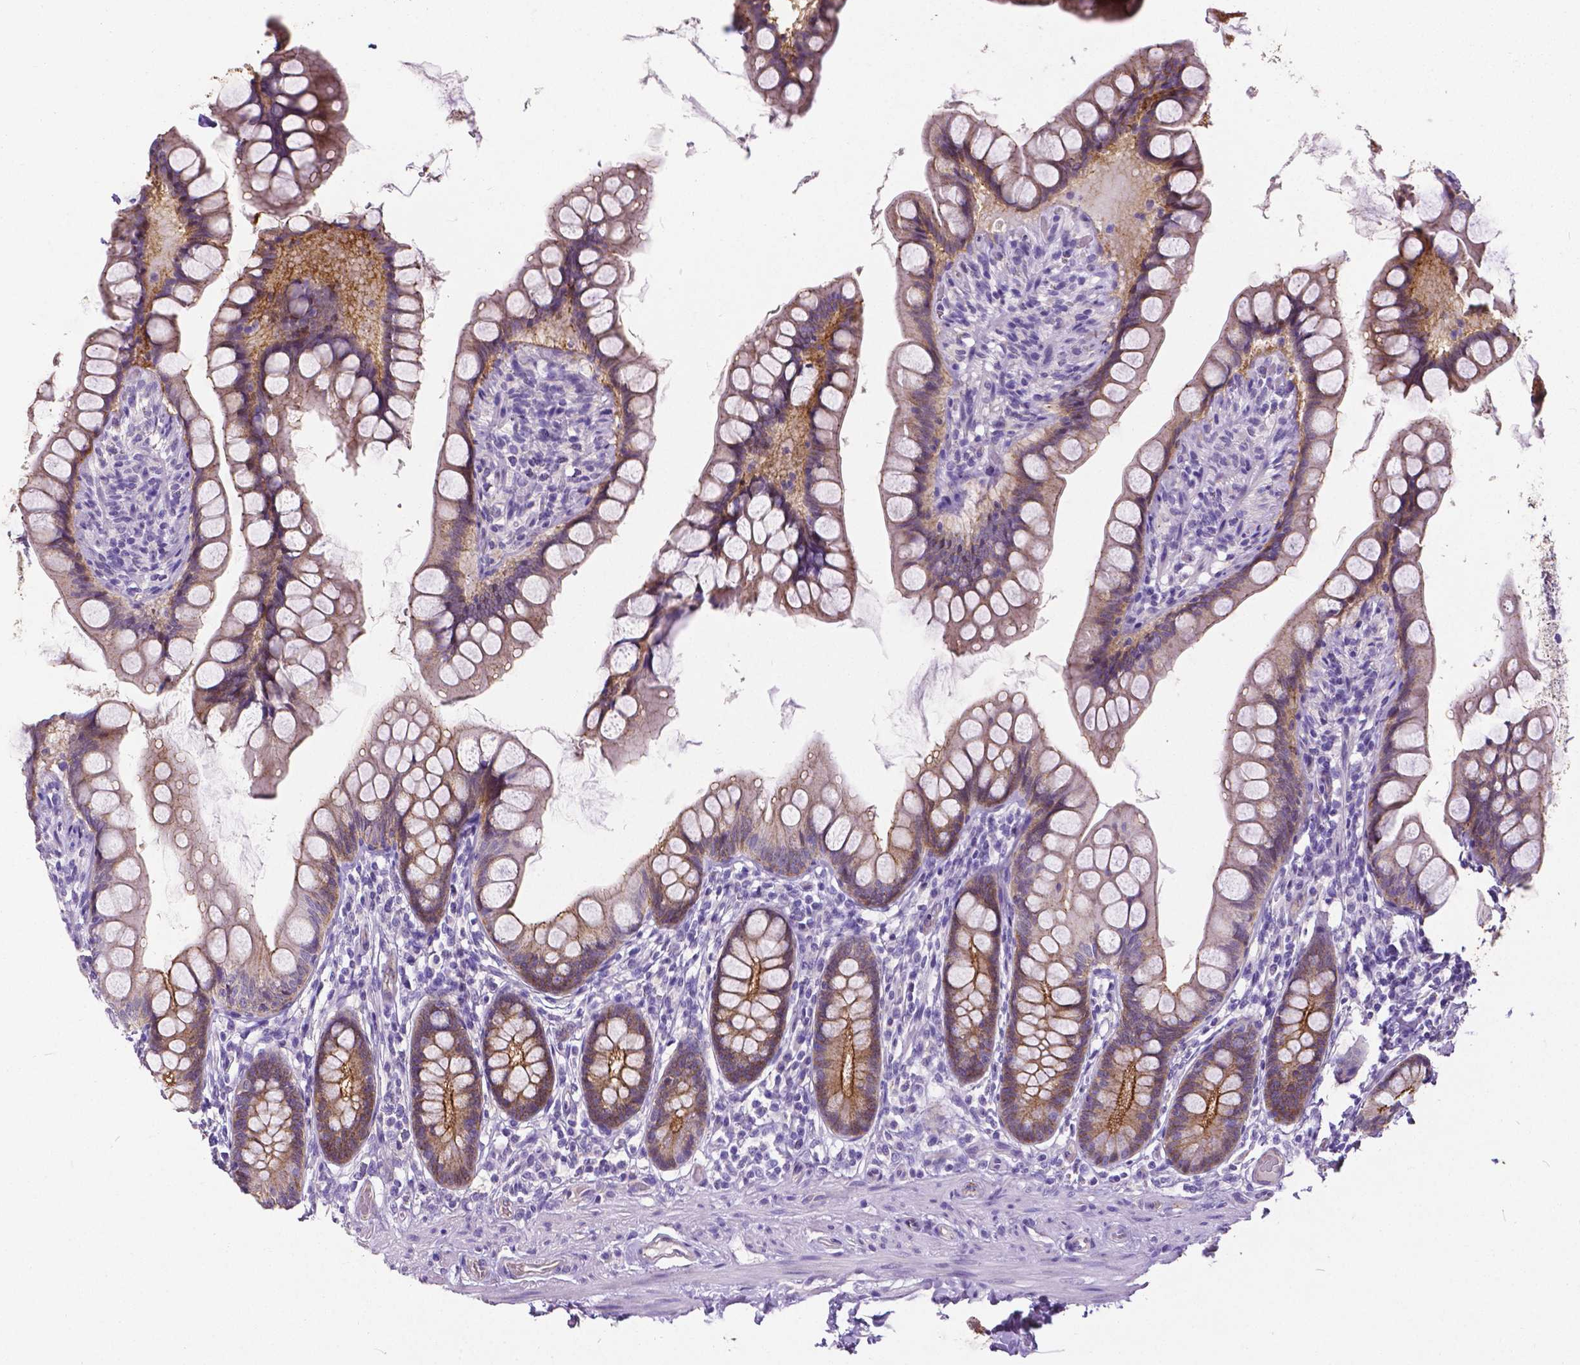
{"staining": {"intensity": "moderate", "quantity": "<25%", "location": "cytoplasmic/membranous"}, "tissue": "small intestine", "cell_type": "Glandular cells", "image_type": "normal", "snomed": [{"axis": "morphology", "description": "Normal tissue, NOS"}, {"axis": "topography", "description": "Small intestine"}], "caption": "Protein positivity by IHC exhibits moderate cytoplasmic/membranous expression in approximately <25% of glandular cells in unremarkable small intestine.", "gene": "OCLN", "patient": {"sex": "male", "age": 70}}